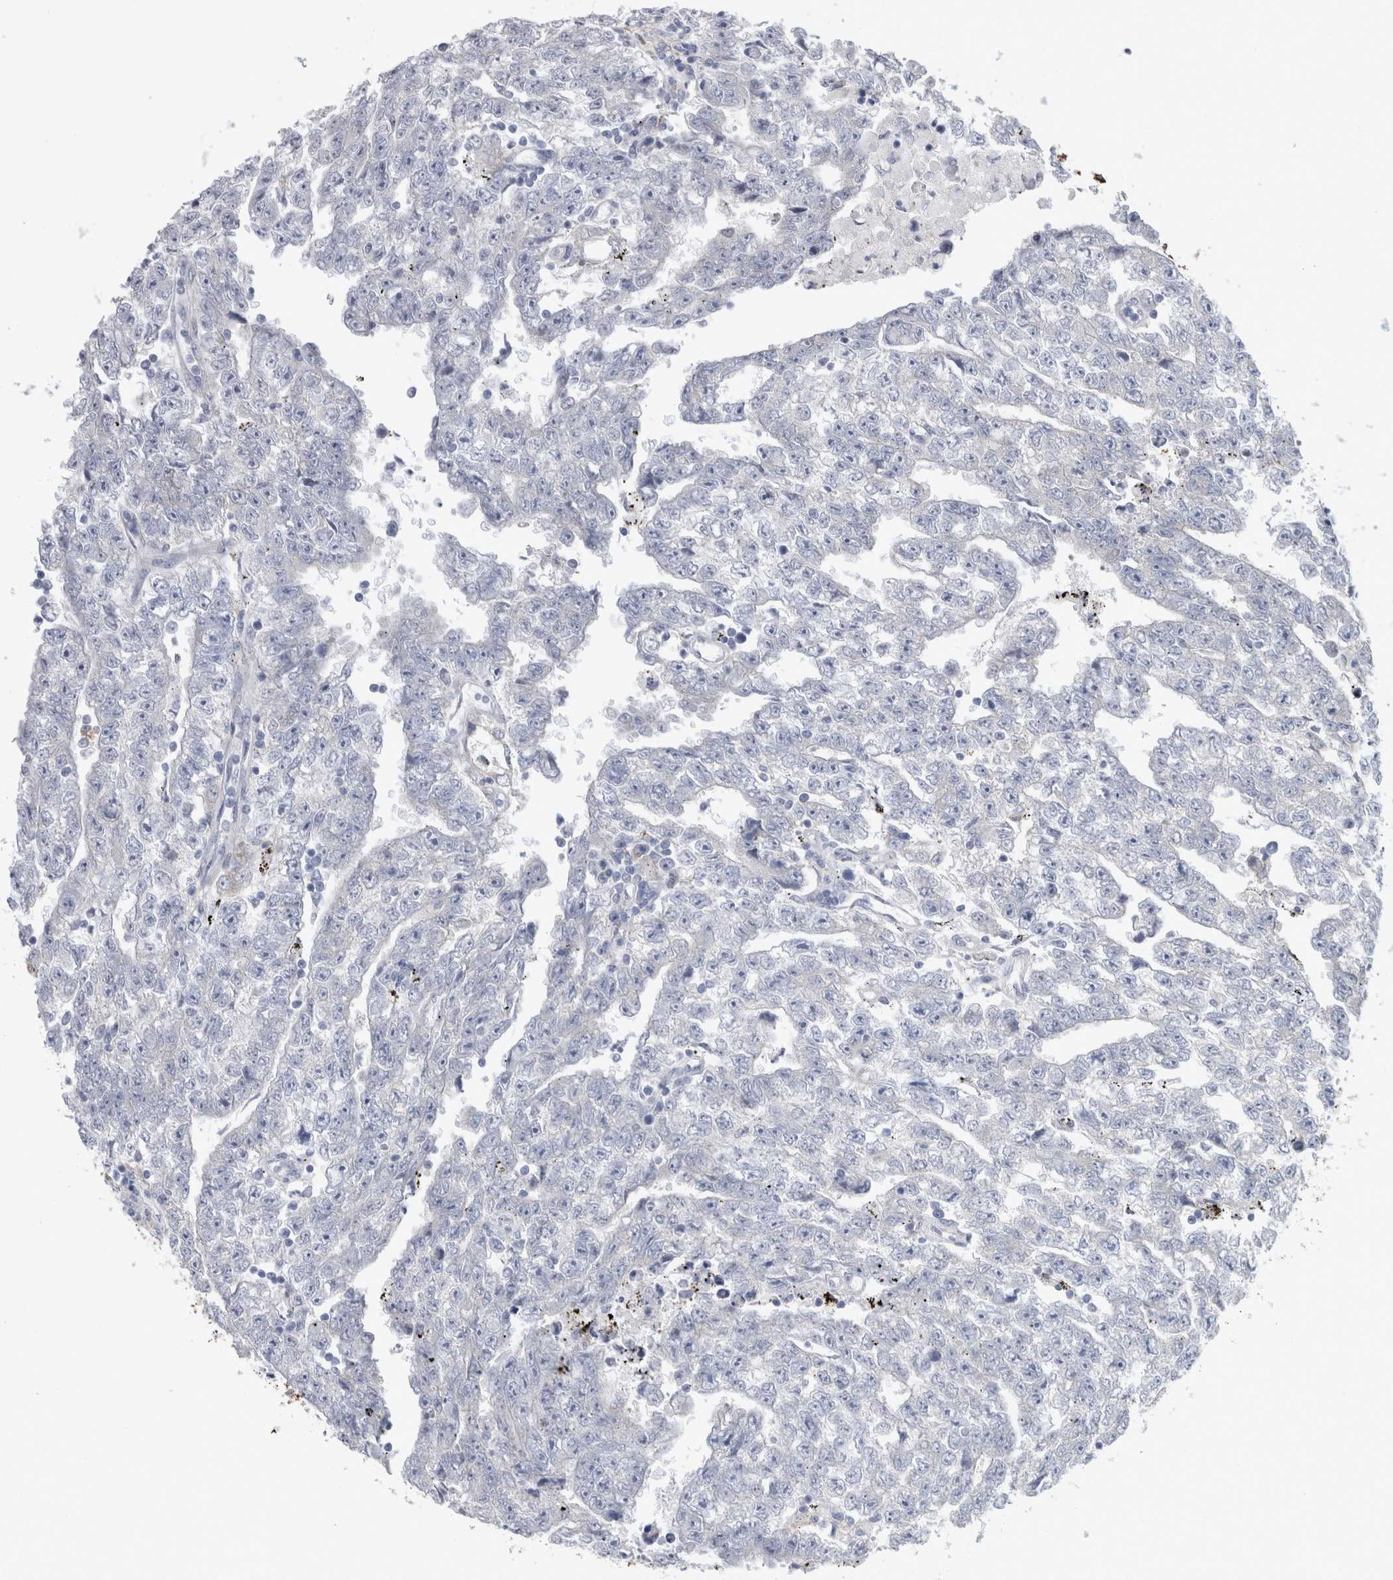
{"staining": {"intensity": "negative", "quantity": "none", "location": "none"}, "tissue": "testis cancer", "cell_type": "Tumor cells", "image_type": "cancer", "snomed": [{"axis": "morphology", "description": "Carcinoma, Embryonal, NOS"}, {"axis": "topography", "description": "Testis"}], "caption": "IHC image of testis cancer (embryonal carcinoma) stained for a protein (brown), which demonstrates no staining in tumor cells.", "gene": "GATM", "patient": {"sex": "male", "age": 25}}